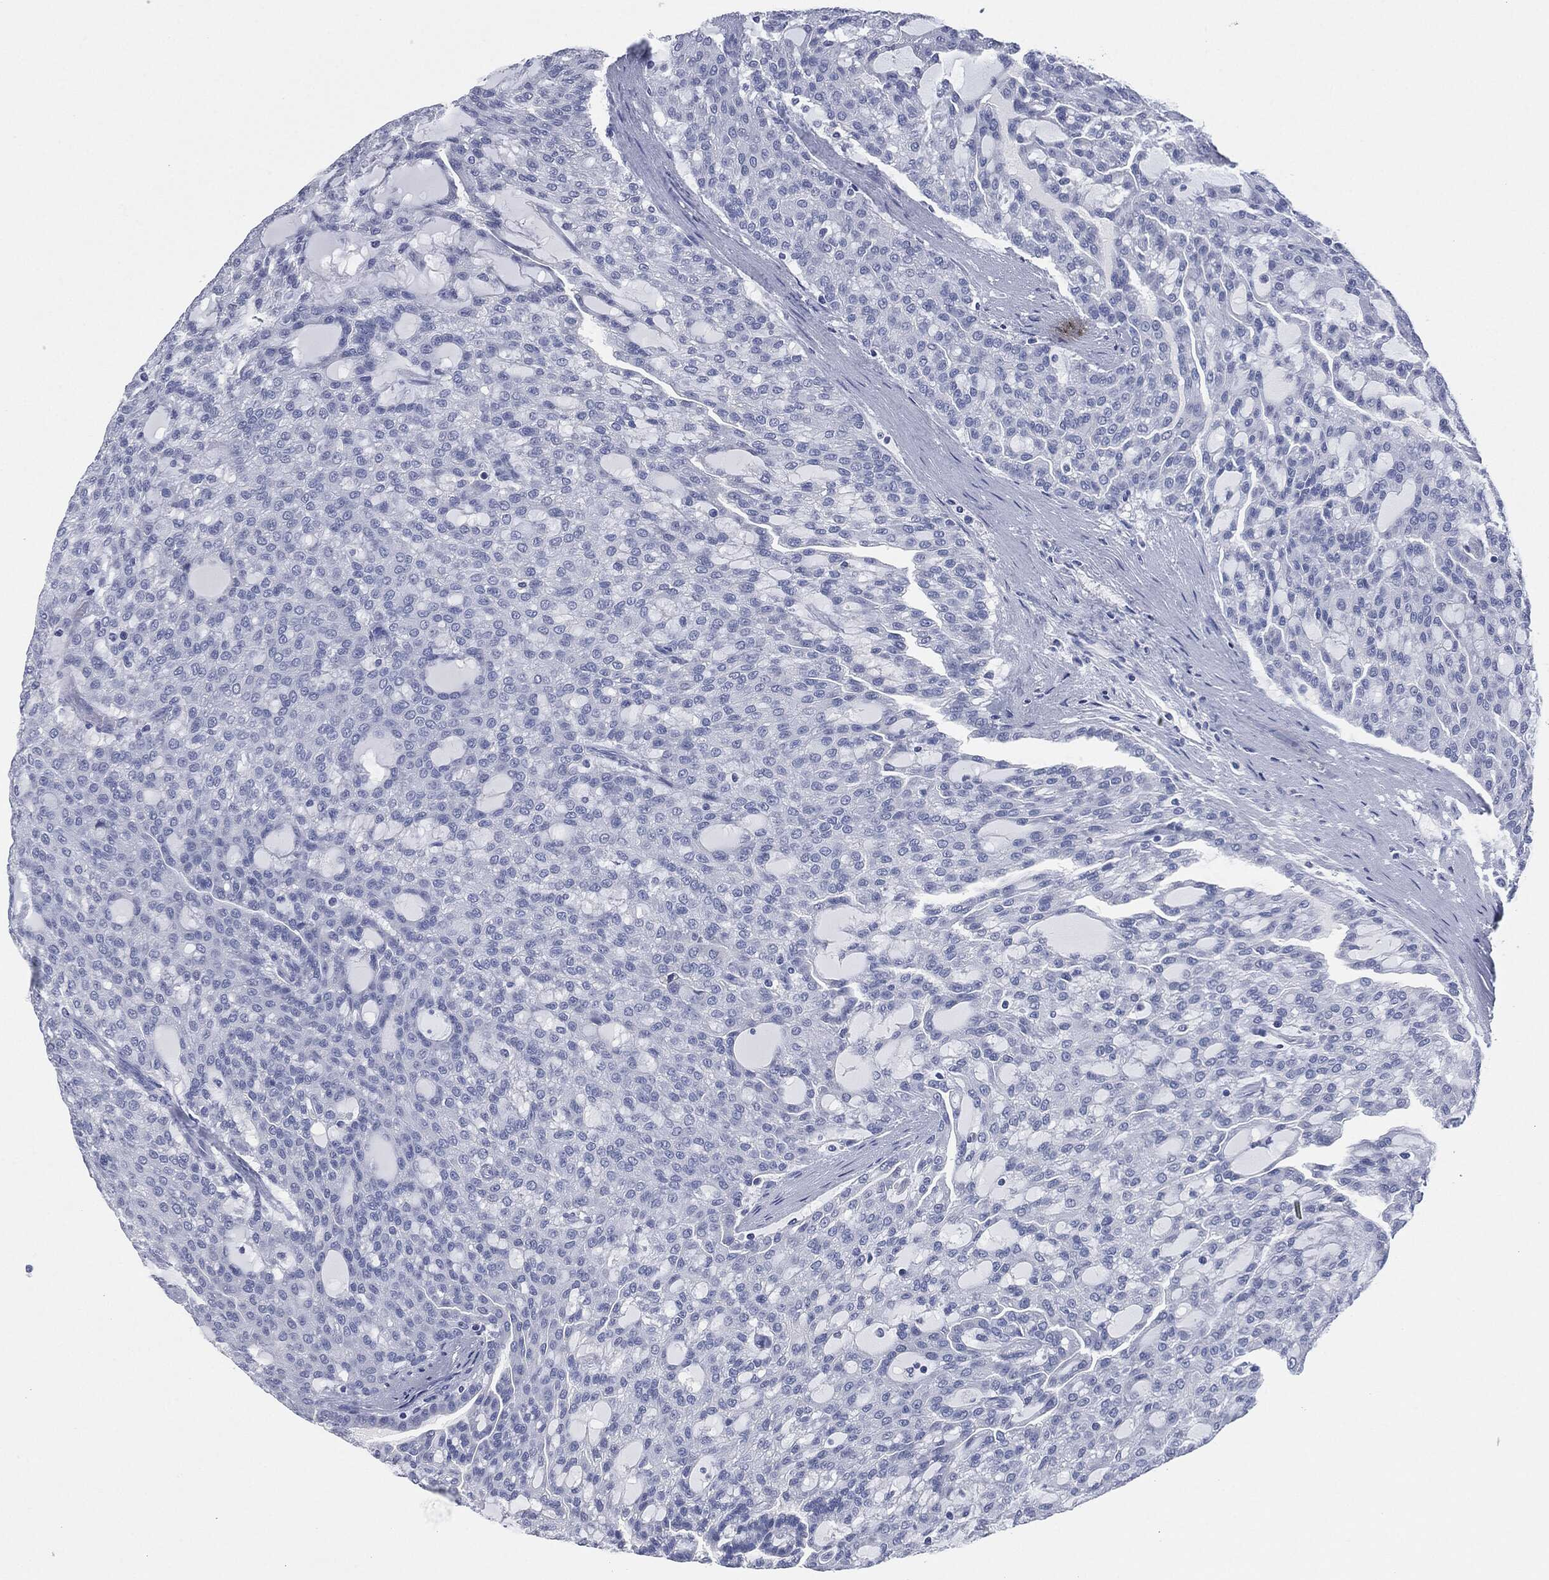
{"staining": {"intensity": "negative", "quantity": "none", "location": "none"}, "tissue": "renal cancer", "cell_type": "Tumor cells", "image_type": "cancer", "snomed": [{"axis": "morphology", "description": "Adenocarcinoma, NOS"}, {"axis": "topography", "description": "Kidney"}], "caption": "Micrograph shows no protein expression in tumor cells of renal adenocarcinoma tissue.", "gene": "CEACAM8", "patient": {"sex": "male", "age": 63}}